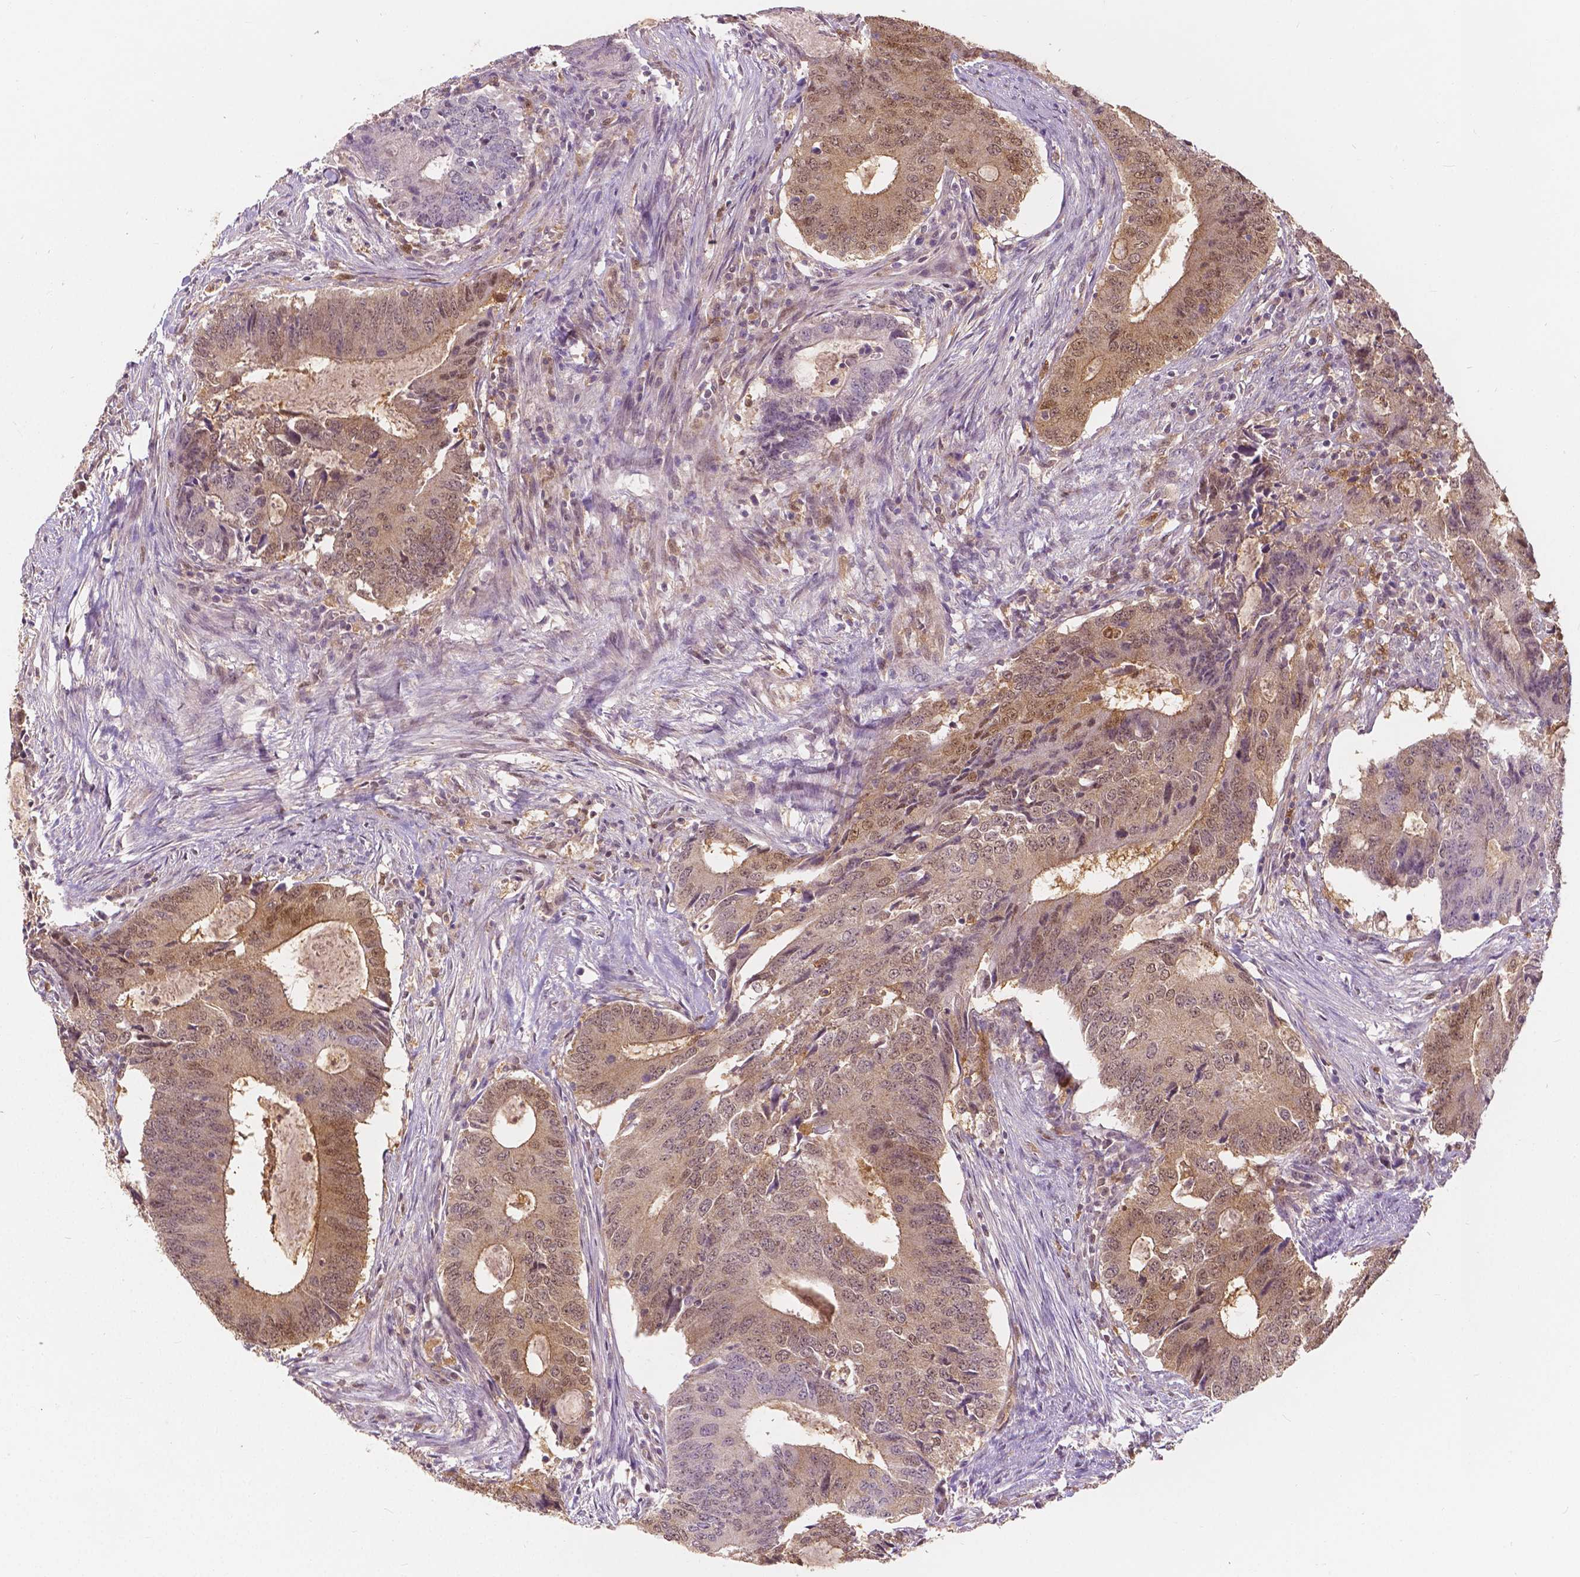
{"staining": {"intensity": "moderate", "quantity": "25%-75%", "location": "cytoplasmic/membranous,nuclear"}, "tissue": "colorectal cancer", "cell_type": "Tumor cells", "image_type": "cancer", "snomed": [{"axis": "morphology", "description": "Adenocarcinoma, NOS"}, {"axis": "topography", "description": "Colon"}], "caption": "Human colorectal adenocarcinoma stained with a brown dye demonstrates moderate cytoplasmic/membranous and nuclear positive positivity in approximately 25%-75% of tumor cells.", "gene": "NAPRT", "patient": {"sex": "male", "age": 67}}